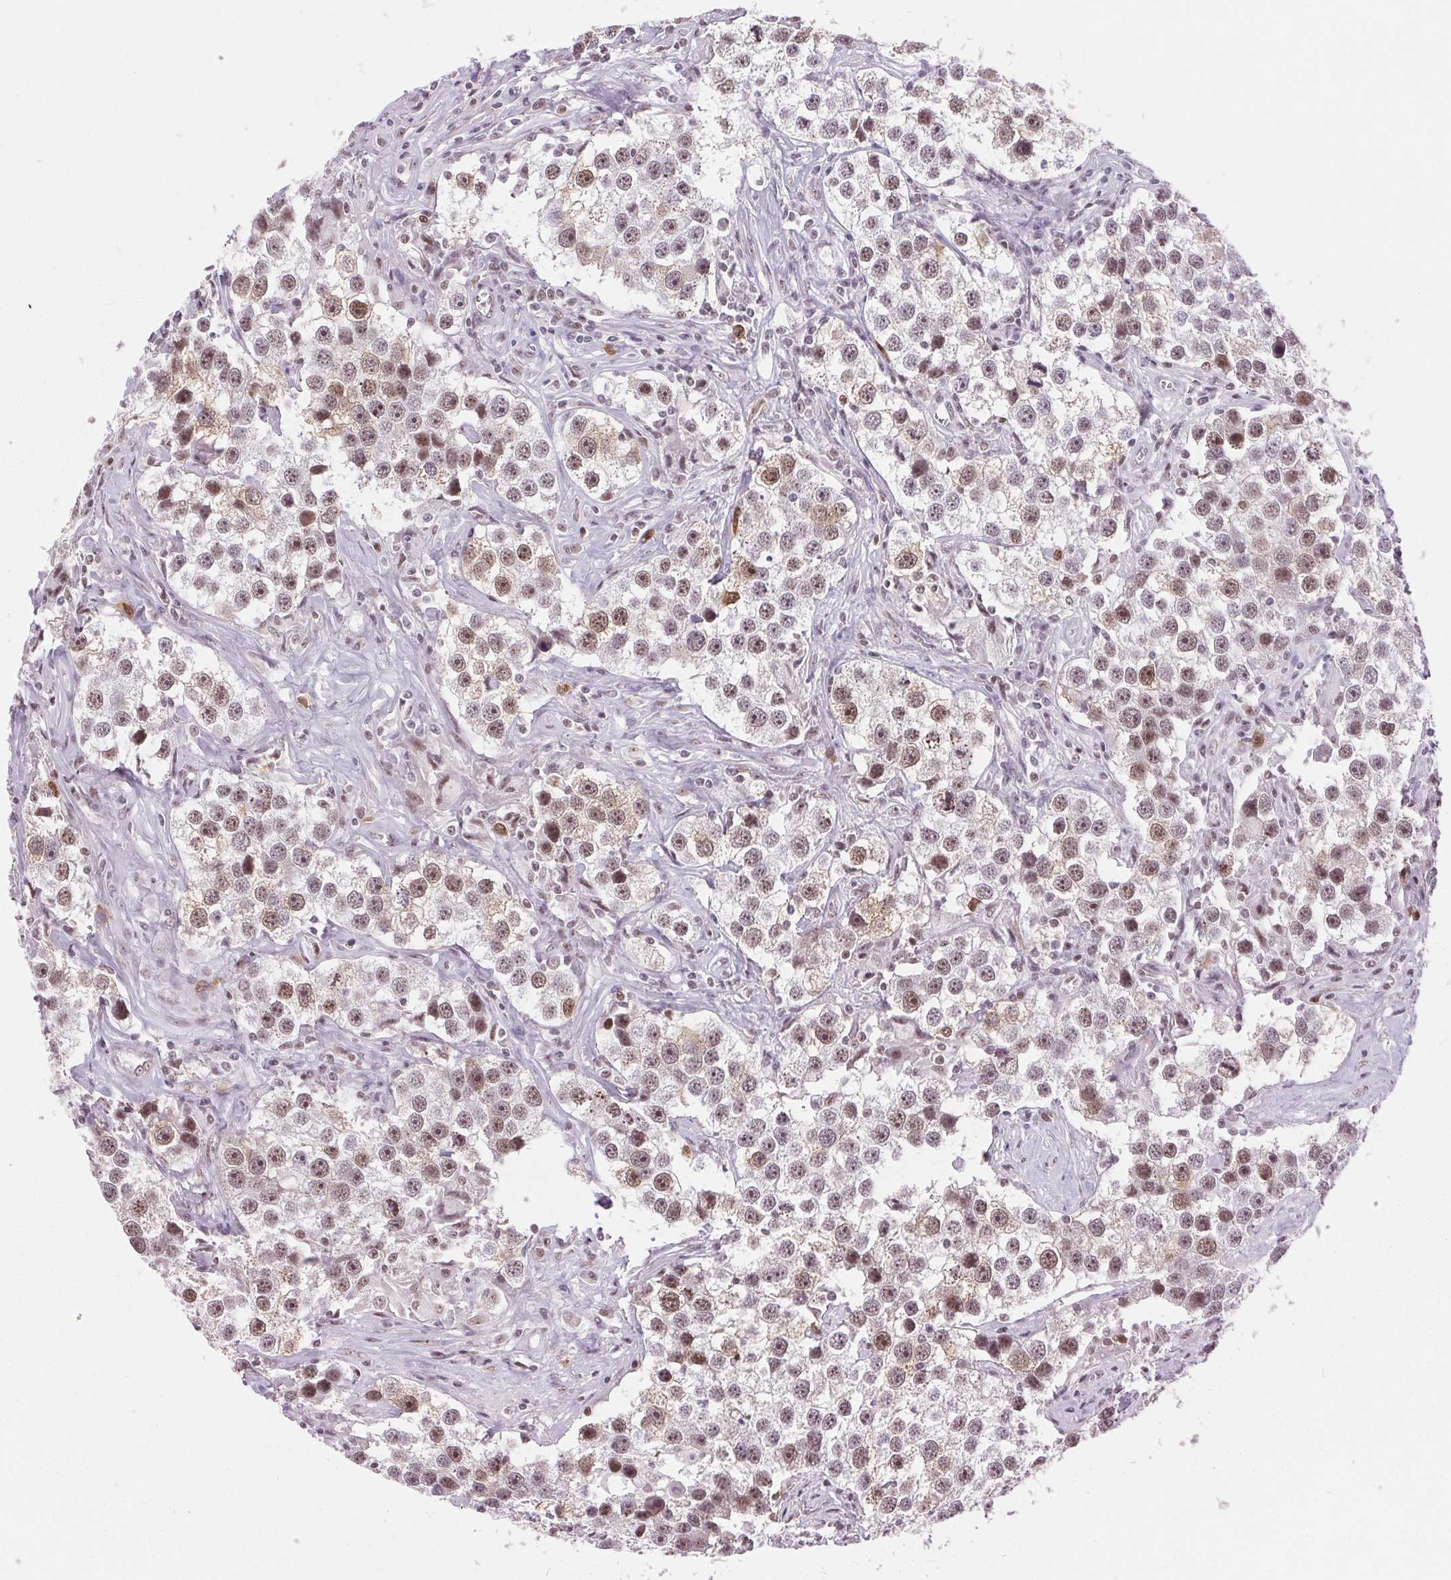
{"staining": {"intensity": "moderate", "quantity": ">75%", "location": "cytoplasmic/membranous,nuclear"}, "tissue": "testis cancer", "cell_type": "Tumor cells", "image_type": "cancer", "snomed": [{"axis": "morphology", "description": "Seminoma, NOS"}, {"axis": "topography", "description": "Testis"}], "caption": "Testis cancer (seminoma) tissue displays moderate cytoplasmic/membranous and nuclear expression in approximately >75% of tumor cells, visualized by immunohistochemistry.", "gene": "CD2BP2", "patient": {"sex": "male", "age": 49}}